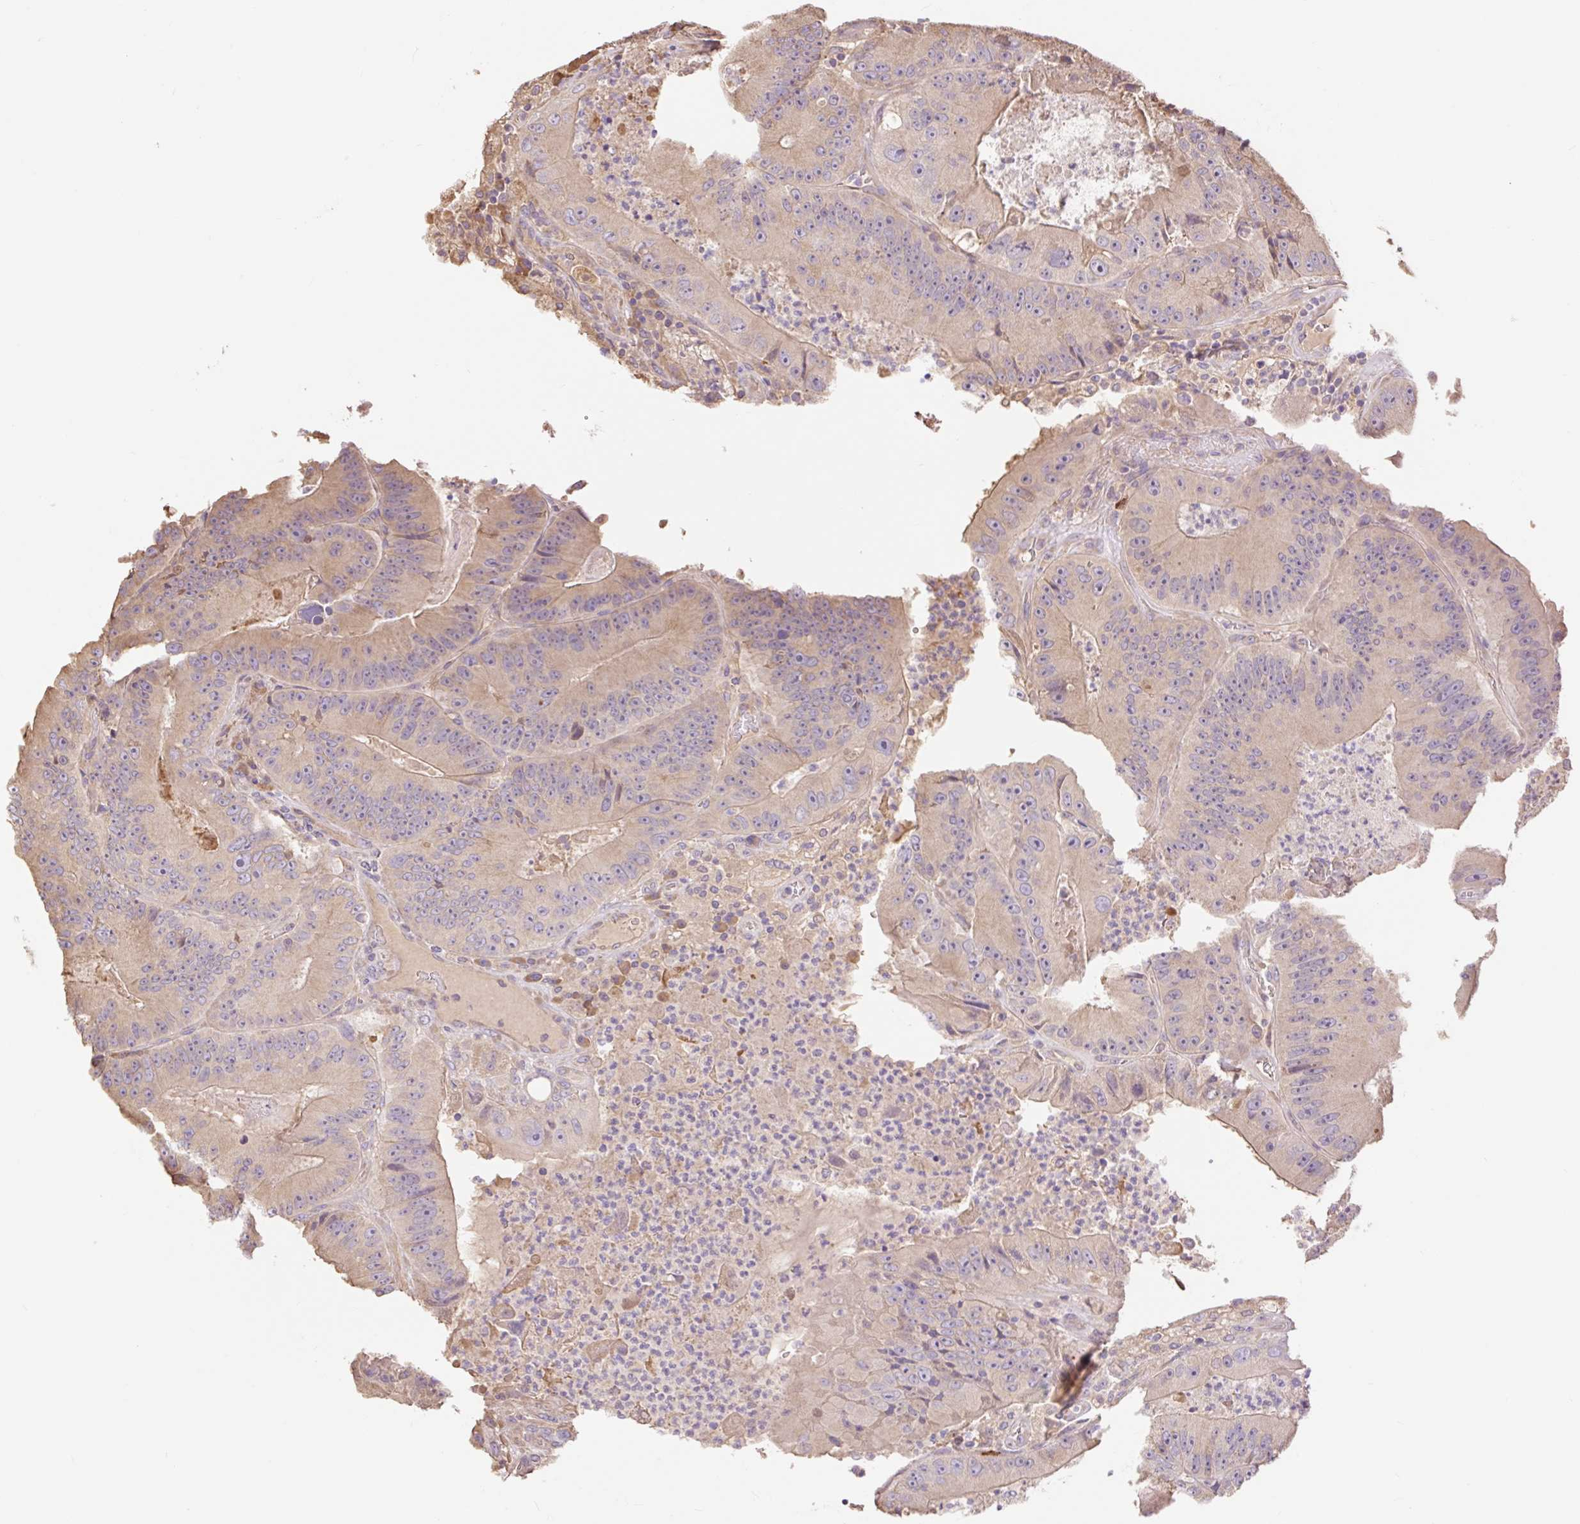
{"staining": {"intensity": "weak", "quantity": ">75%", "location": "cytoplasmic/membranous"}, "tissue": "colorectal cancer", "cell_type": "Tumor cells", "image_type": "cancer", "snomed": [{"axis": "morphology", "description": "Adenocarcinoma, NOS"}, {"axis": "topography", "description": "Colon"}], "caption": "The micrograph exhibits a brown stain indicating the presence of a protein in the cytoplasmic/membranous of tumor cells in colorectal cancer (adenocarcinoma).", "gene": "DESI1", "patient": {"sex": "female", "age": 86}}